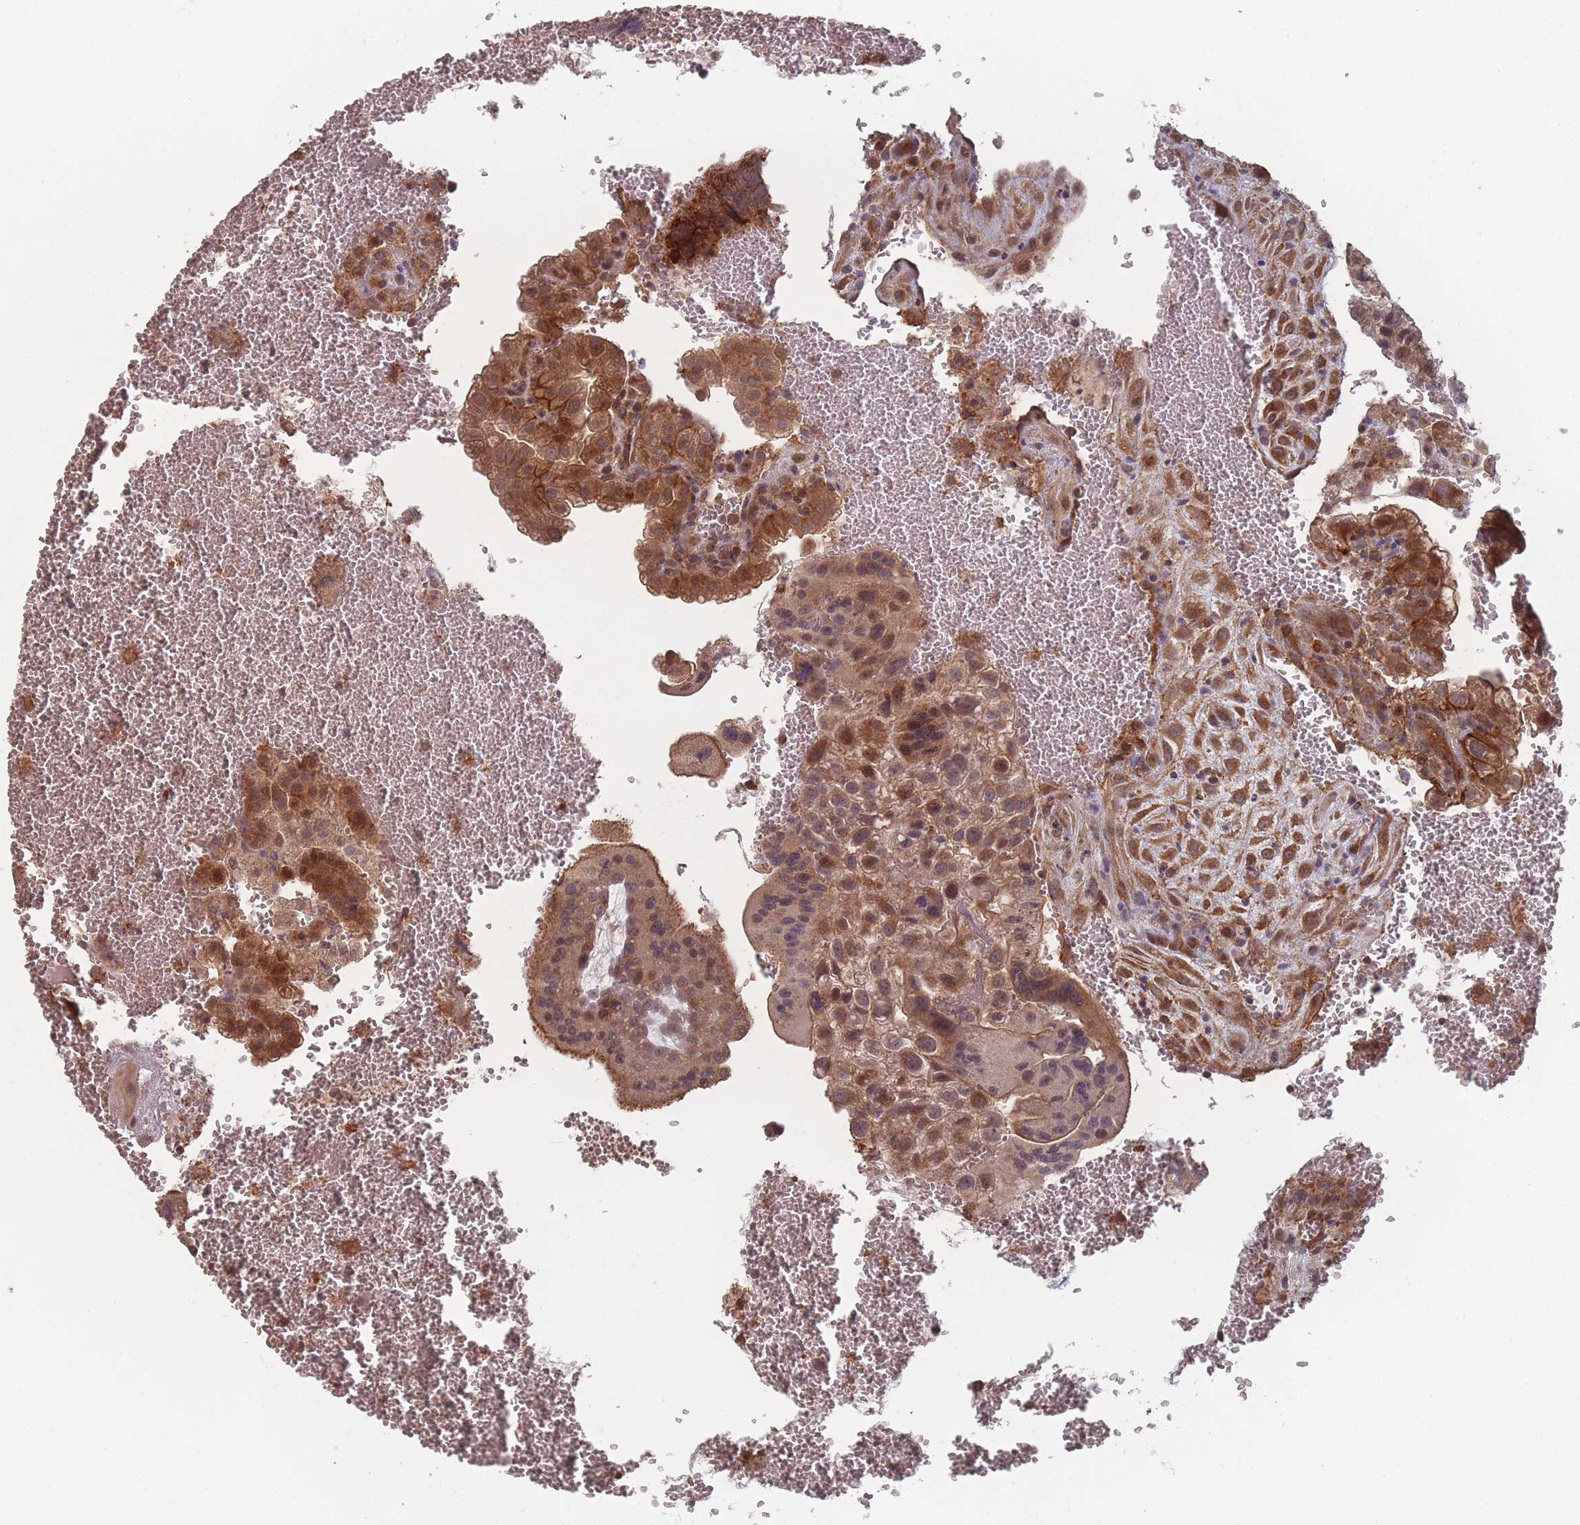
{"staining": {"intensity": "moderate", "quantity": ">75%", "location": "cytoplasmic/membranous"}, "tissue": "placenta", "cell_type": "Trophoblastic cells", "image_type": "normal", "snomed": [{"axis": "morphology", "description": "Normal tissue, NOS"}, {"axis": "topography", "description": "Placenta"}], "caption": "Immunohistochemical staining of benign human placenta demonstrates medium levels of moderate cytoplasmic/membranous expression in about >75% of trophoblastic cells. Using DAB (brown) and hematoxylin (blue) stains, captured at high magnification using brightfield microscopy.", "gene": "HAGH", "patient": {"sex": "female", "age": 35}}